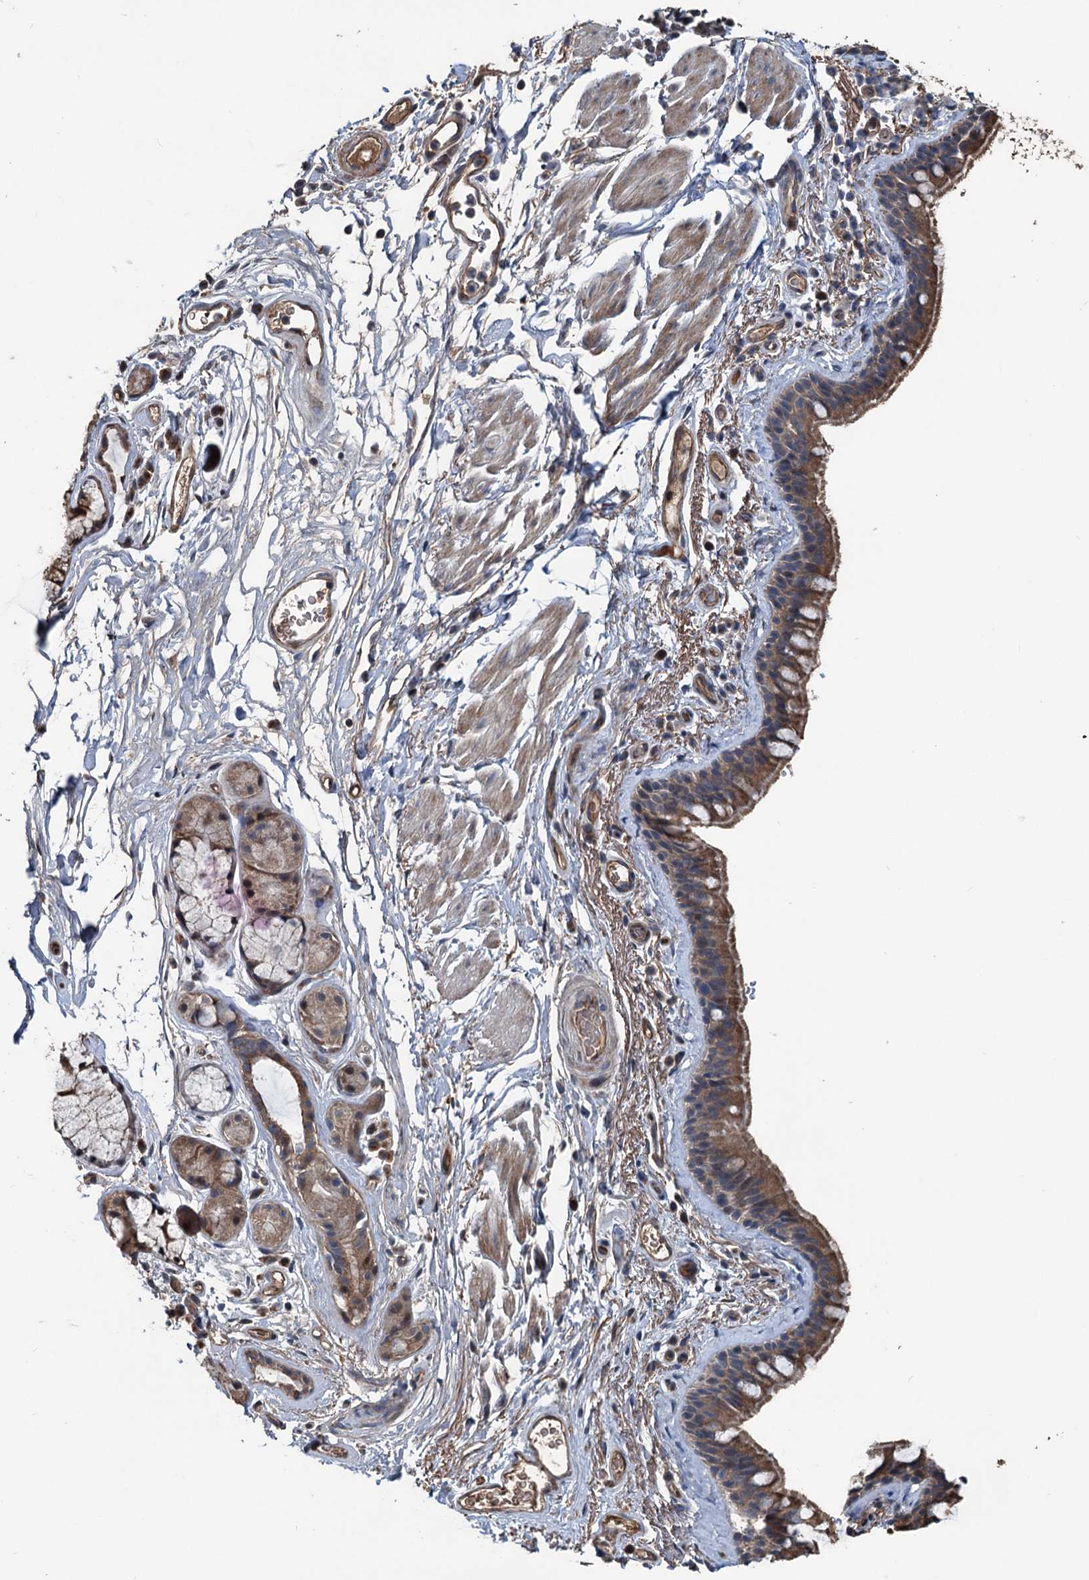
{"staining": {"intensity": "moderate", "quantity": ">75%", "location": "cytoplasmic/membranous"}, "tissue": "bronchus", "cell_type": "Respiratory epithelial cells", "image_type": "normal", "snomed": [{"axis": "morphology", "description": "Normal tissue, NOS"}, {"axis": "topography", "description": "Cartilage tissue"}], "caption": "Moderate cytoplasmic/membranous positivity is present in approximately >75% of respiratory epithelial cells in unremarkable bronchus.", "gene": "TEDC1", "patient": {"sex": "male", "age": 63}}